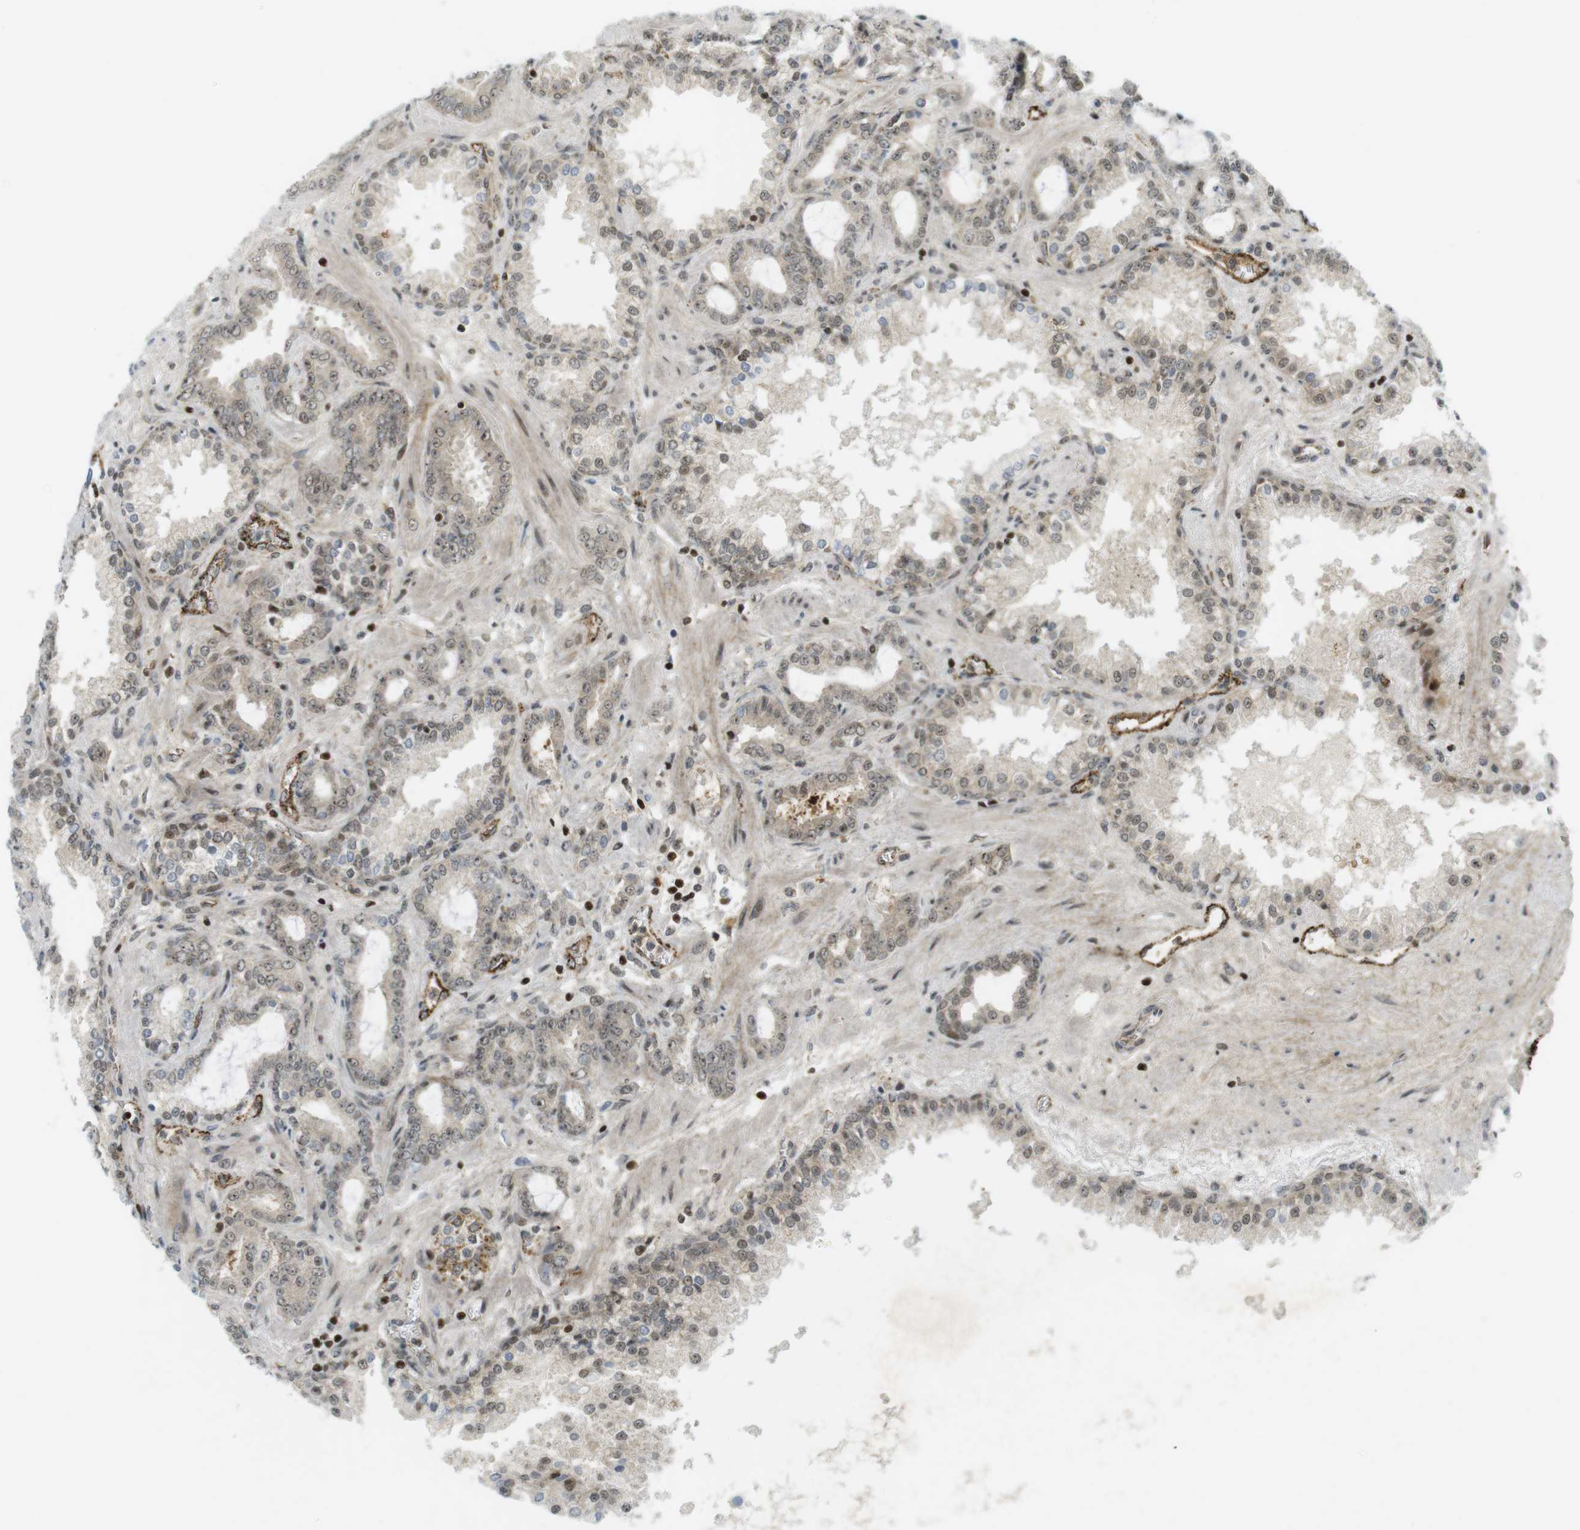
{"staining": {"intensity": "weak", "quantity": ">75%", "location": "cytoplasmic/membranous,nuclear"}, "tissue": "prostate cancer", "cell_type": "Tumor cells", "image_type": "cancer", "snomed": [{"axis": "morphology", "description": "Adenocarcinoma, Low grade"}, {"axis": "topography", "description": "Prostate"}], "caption": "Prostate cancer was stained to show a protein in brown. There is low levels of weak cytoplasmic/membranous and nuclear staining in approximately >75% of tumor cells.", "gene": "PPP1R13B", "patient": {"sex": "male", "age": 60}}